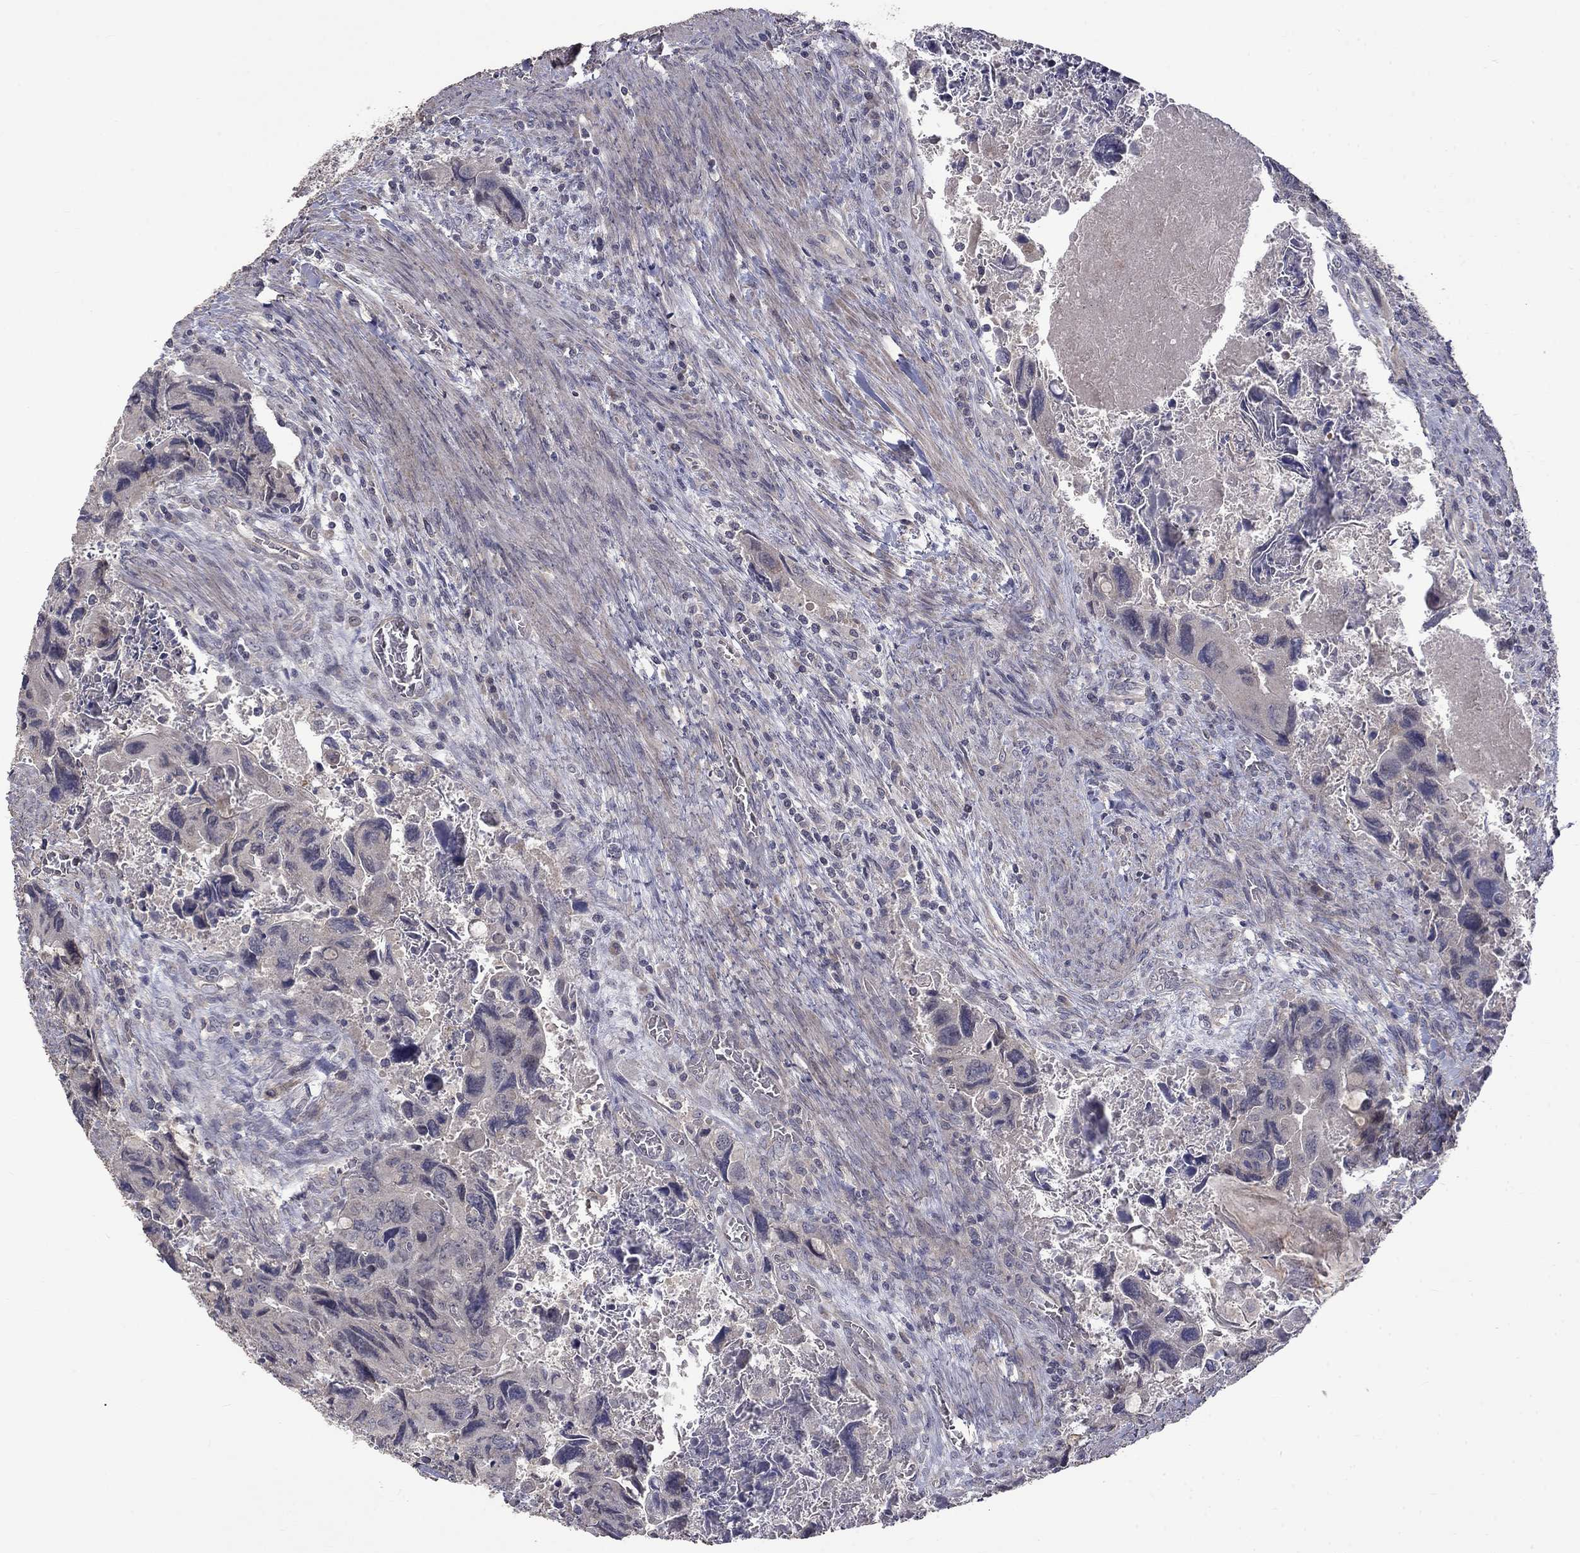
{"staining": {"intensity": "negative", "quantity": "none", "location": "none"}, "tissue": "colorectal cancer", "cell_type": "Tumor cells", "image_type": "cancer", "snomed": [{"axis": "morphology", "description": "Adenocarcinoma, NOS"}, {"axis": "topography", "description": "Rectum"}], "caption": "IHC micrograph of neoplastic tissue: human colorectal cancer stained with DAB (3,3'-diaminobenzidine) shows no significant protein positivity in tumor cells.", "gene": "SLC39A14", "patient": {"sex": "male", "age": 62}}